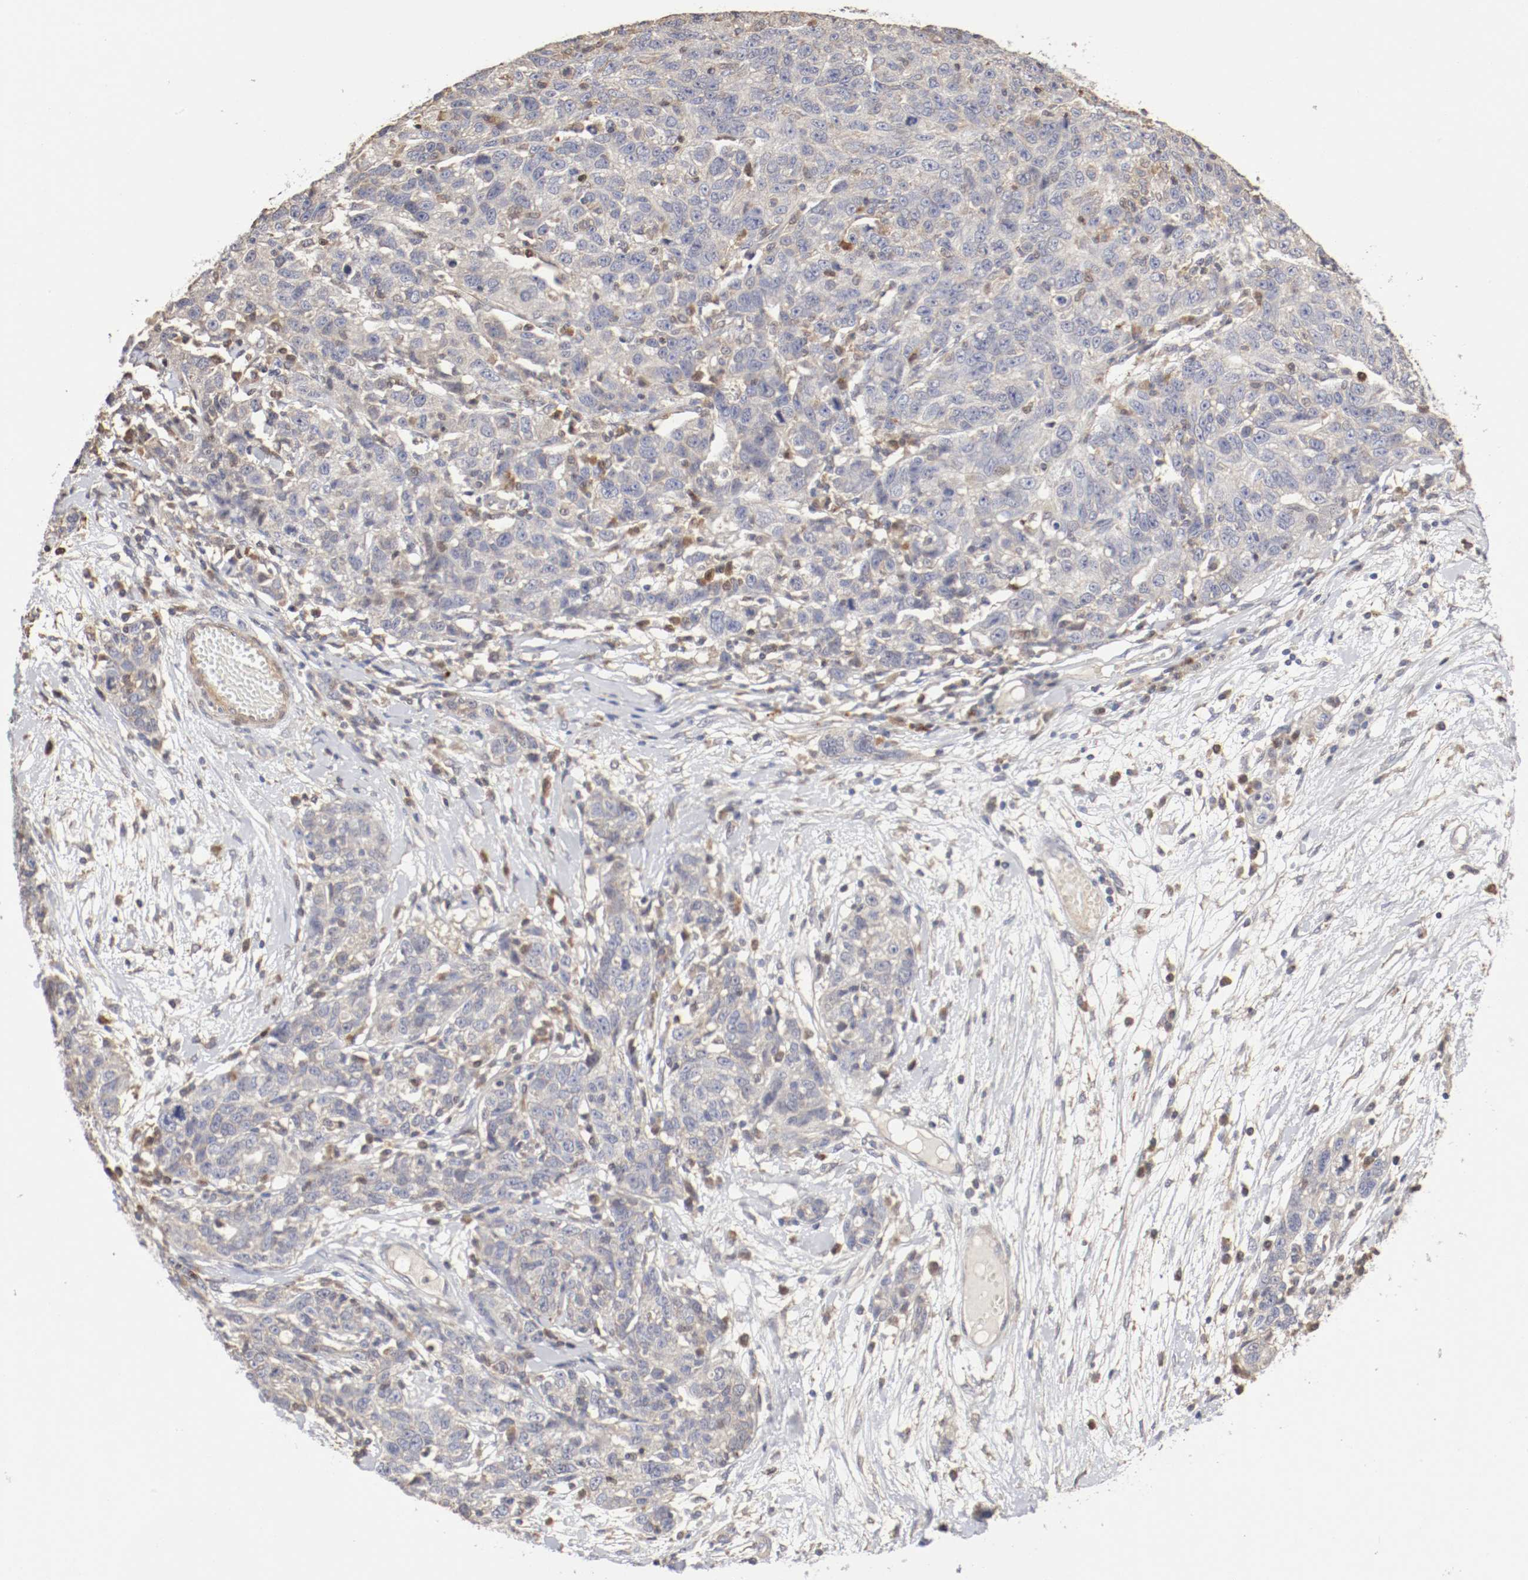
{"staining": {"intensity": "weak", "quantity": "25%-75%", "location": "cytoplasmic/membranous"}, "tissue": "ovarian cancer", "cell_type": "Tumor cells", "image_type": "cancer", "snomed": [{"axis": "morphology", "description": "Cystadenocarcinoma, serous, NOS"}, {"axis": "topography", "description": "Ovary"}], "caption": "Ovarian serous cystadenocarcinoma stained with a brown dye shows weak cytoplasmic/membranous positive staining in about 25%-75% of tumor cells.", "gene": "CDK6", "patient": {"sex": "female", "age": 71}}